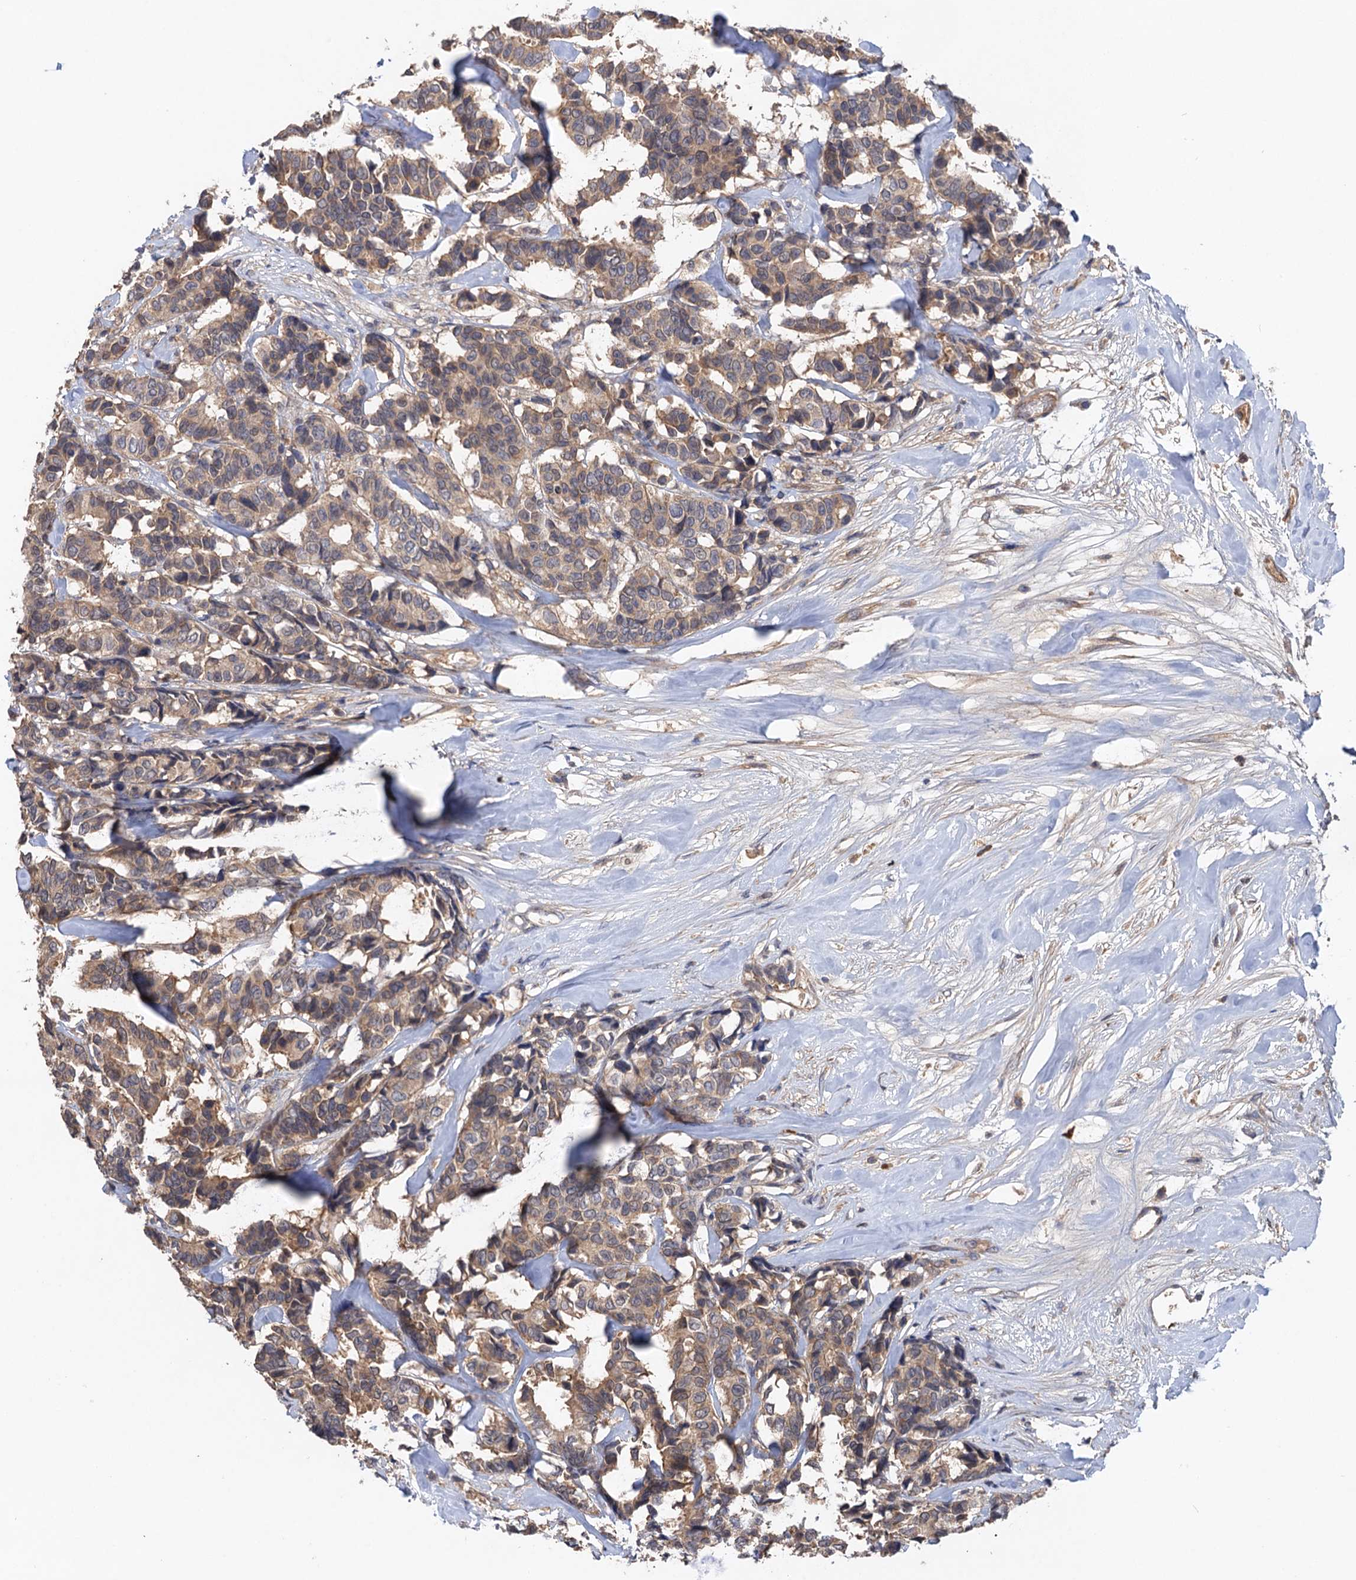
{"staining": {"intensity": "weak", "quantity": ">75%", "location": "cytoplasmic/membranous"}, "tissue": "breast cancer", "cell_type": "Tumor cells", "image_type": "cancer", "snomed": [{"axis": "morphology", "description": "Duct carcinoma"}, {"axis": "topography", "description": "Breast"}], "caption": "Breast cancer (invasive ductal carcinoma) stained with immunohistochemistry demonstrates weak cytoplasmic/membranous staining in about >75% of tumor cells. The protein of interest is shown in brown color, while the nuclei are stained blue.", "gene": "DGKA", "patient": {"sex": "female", "age": 87}}